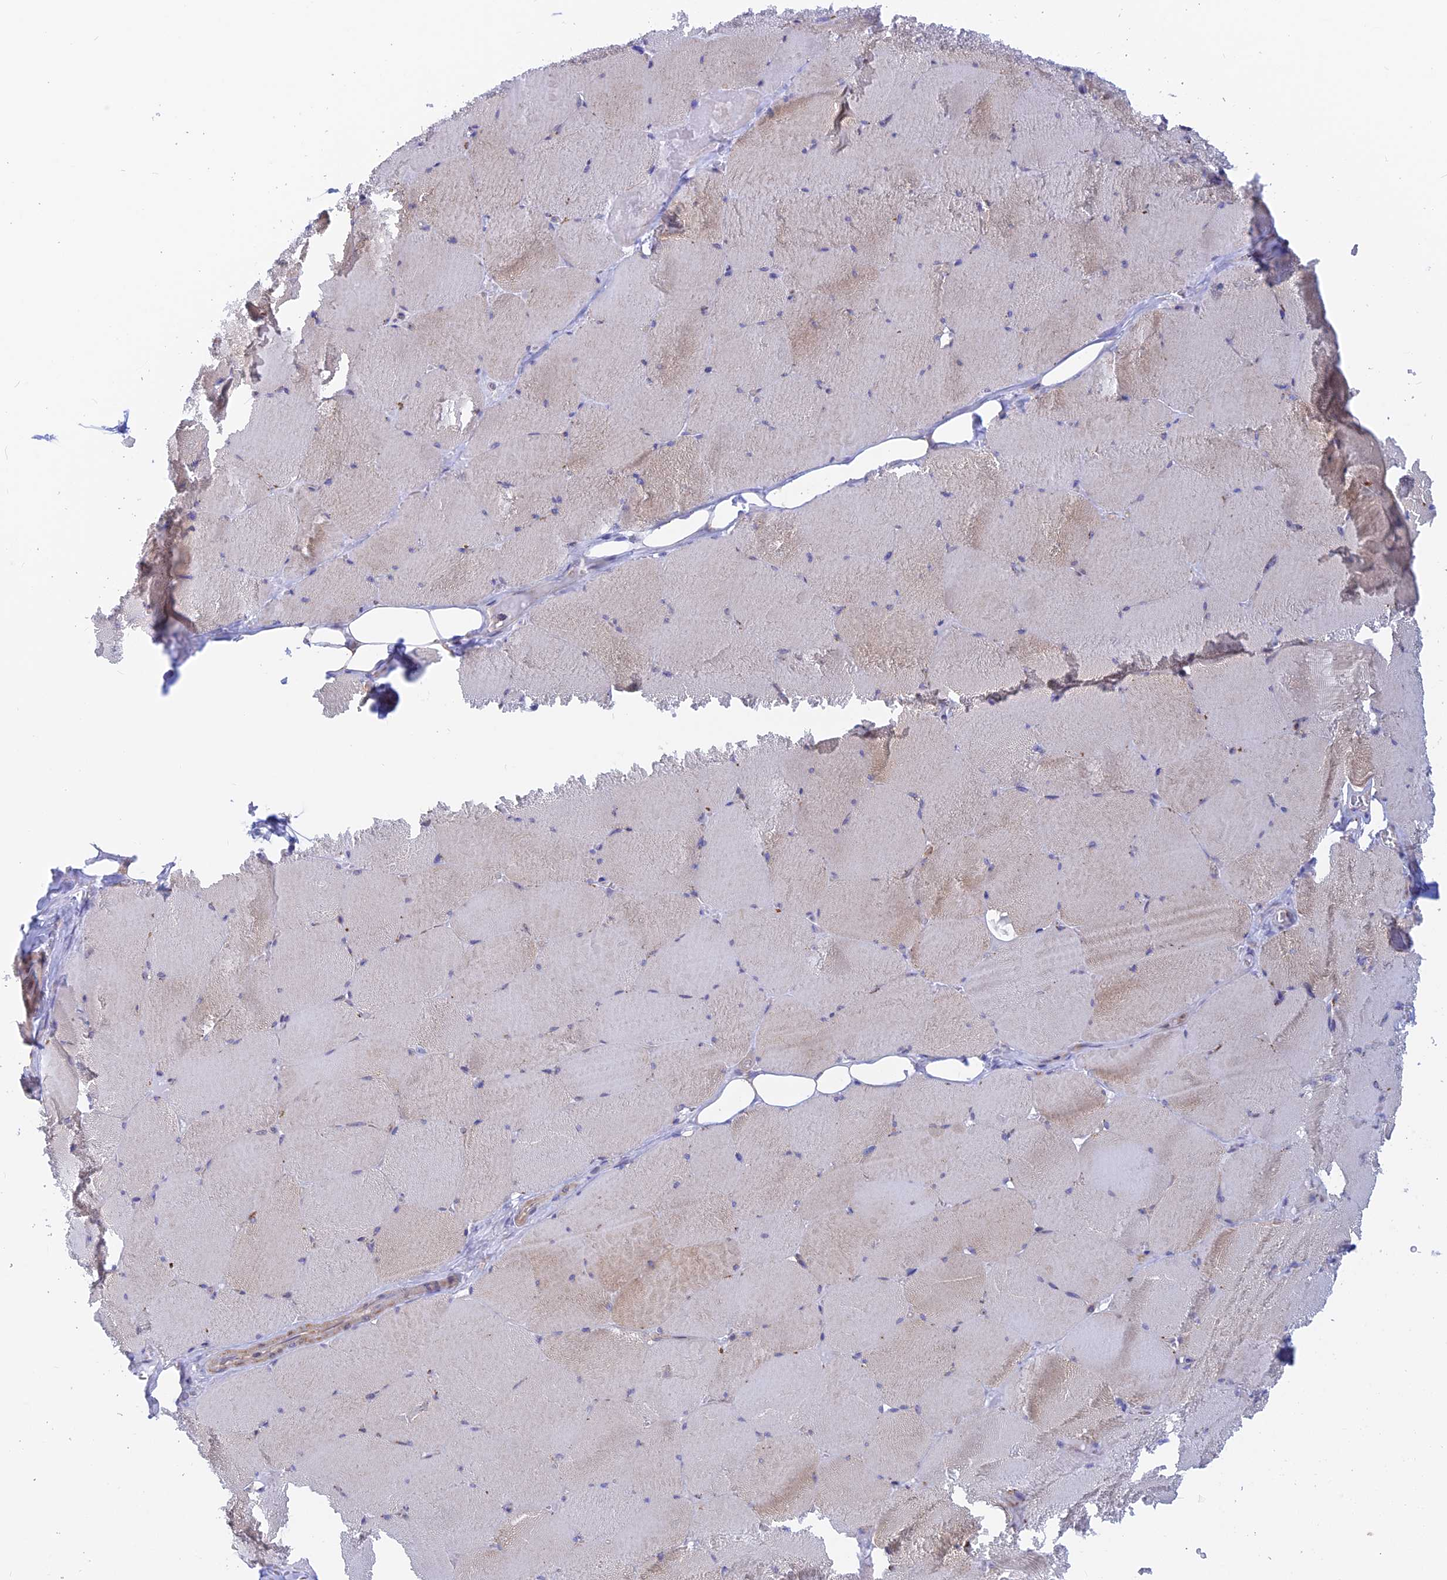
{"staining": {"intensity": "weak", "quantity": "<25%", "location": "cytoplasmic/membranous"}, "tissue": "skeletal muscle", "cell_type": "Myocytes", "image_type": "normal", "snomed": [{"axis": "morphology", "description": "Normal tissue, NOS"}, {"axis": "topography", "description": "Skeletal muscle"}, {"axis": "topography", "description": "Head-Neck"}], "caption": "Human skeletal muscle stained for a protein using immunohistochemistry demonstrates no staining in myocytes.", "gene": "DNAJC16", "patient": {"sex": "male", "age": 66}}